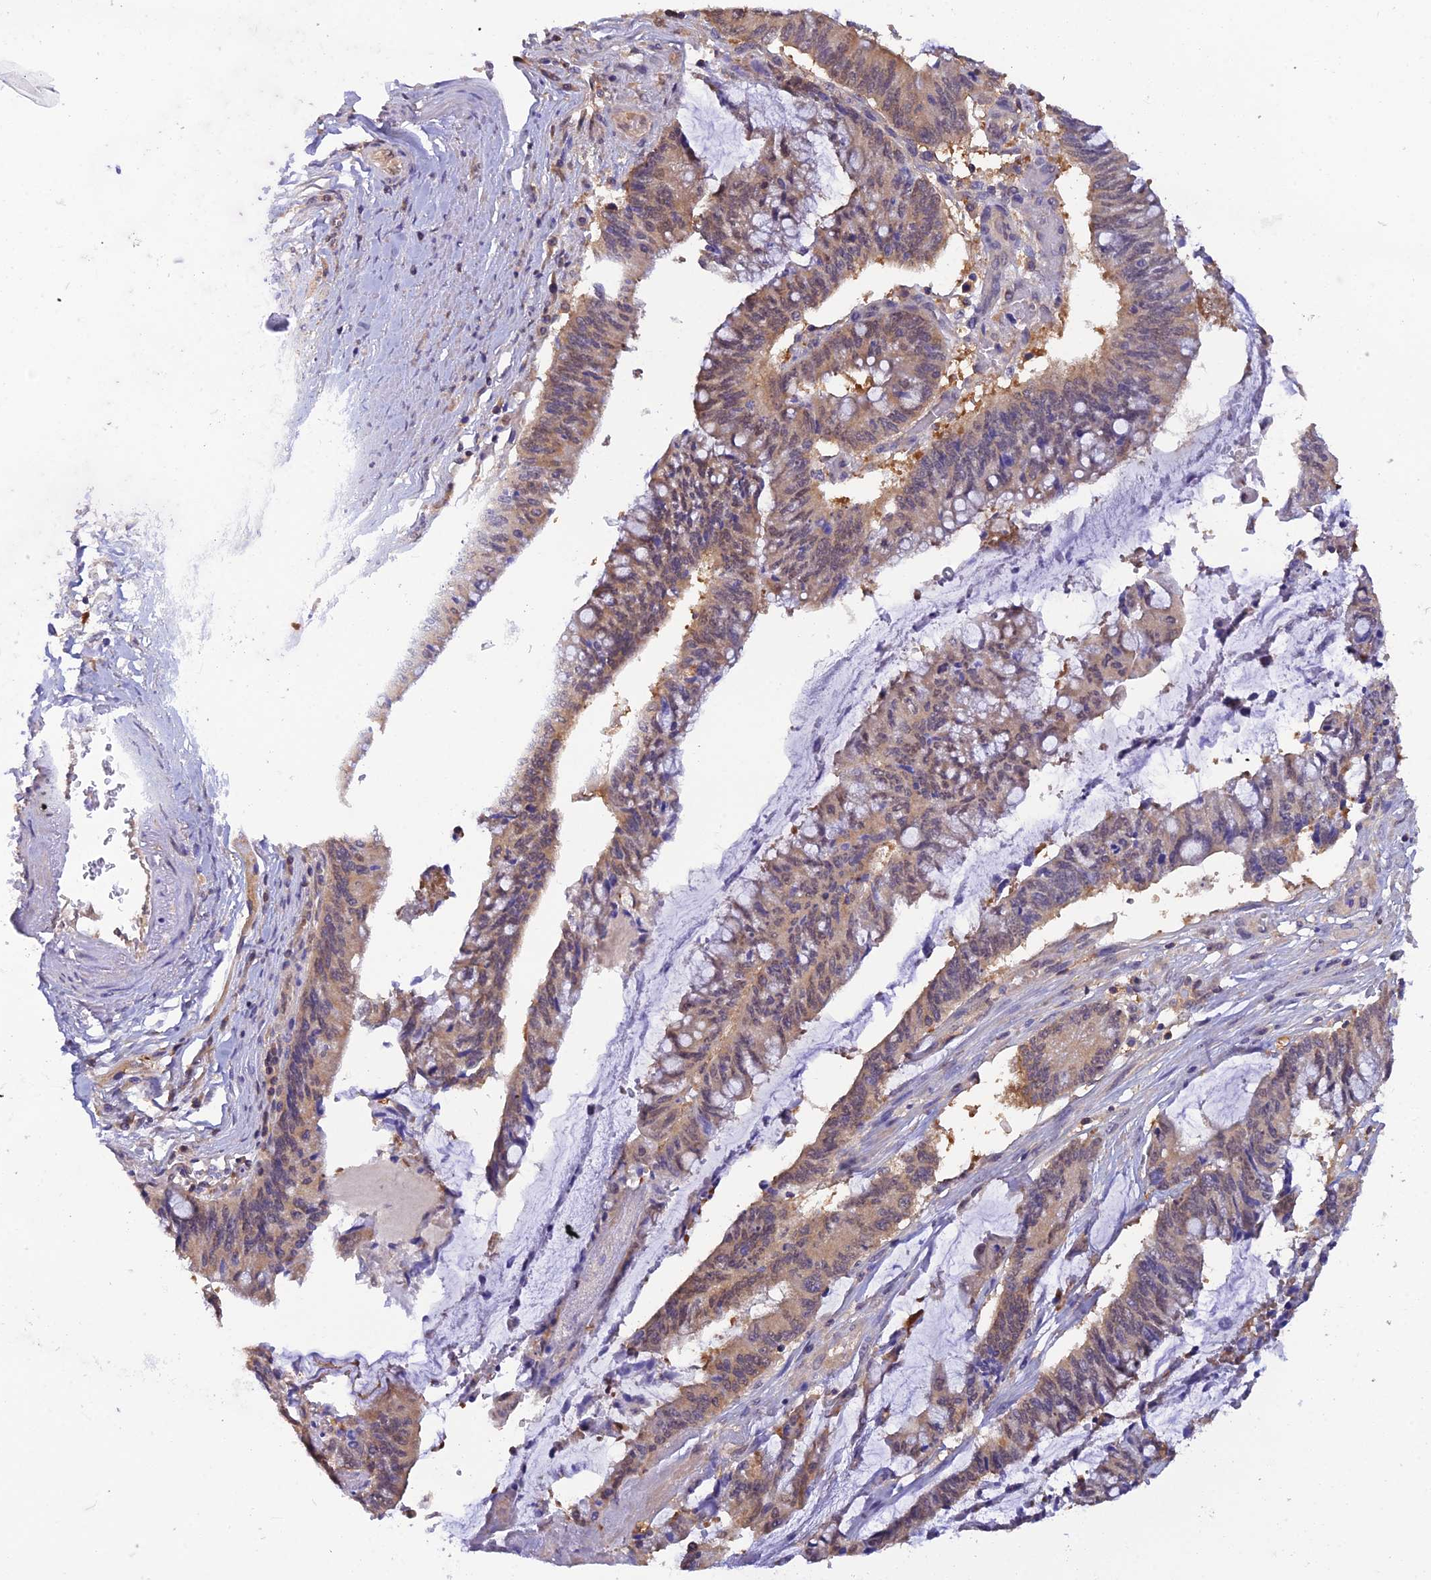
{"staining": {"intensity": "moderate", "quantity": "<25%", "location": "cytoplasmic/membranous,nuclear"}, "tissue": "pancreatic cancer", "cell_type": "Tumor cells", "image_type": "cancer", "snomed": [{"axis": "morphology", "description": "Adenocarcinoma, NOS"}, {"axis": "topography", "description": "Pancreas"}], "caption": "Immunohistochemistry of human pancreatic cancer shows low levels of moderate cytoplasmic/membranous and nuclear staining in about <25% of tumor cells.", "gene": "HINT1", "patient": {"sex": "female", "age": 50}}